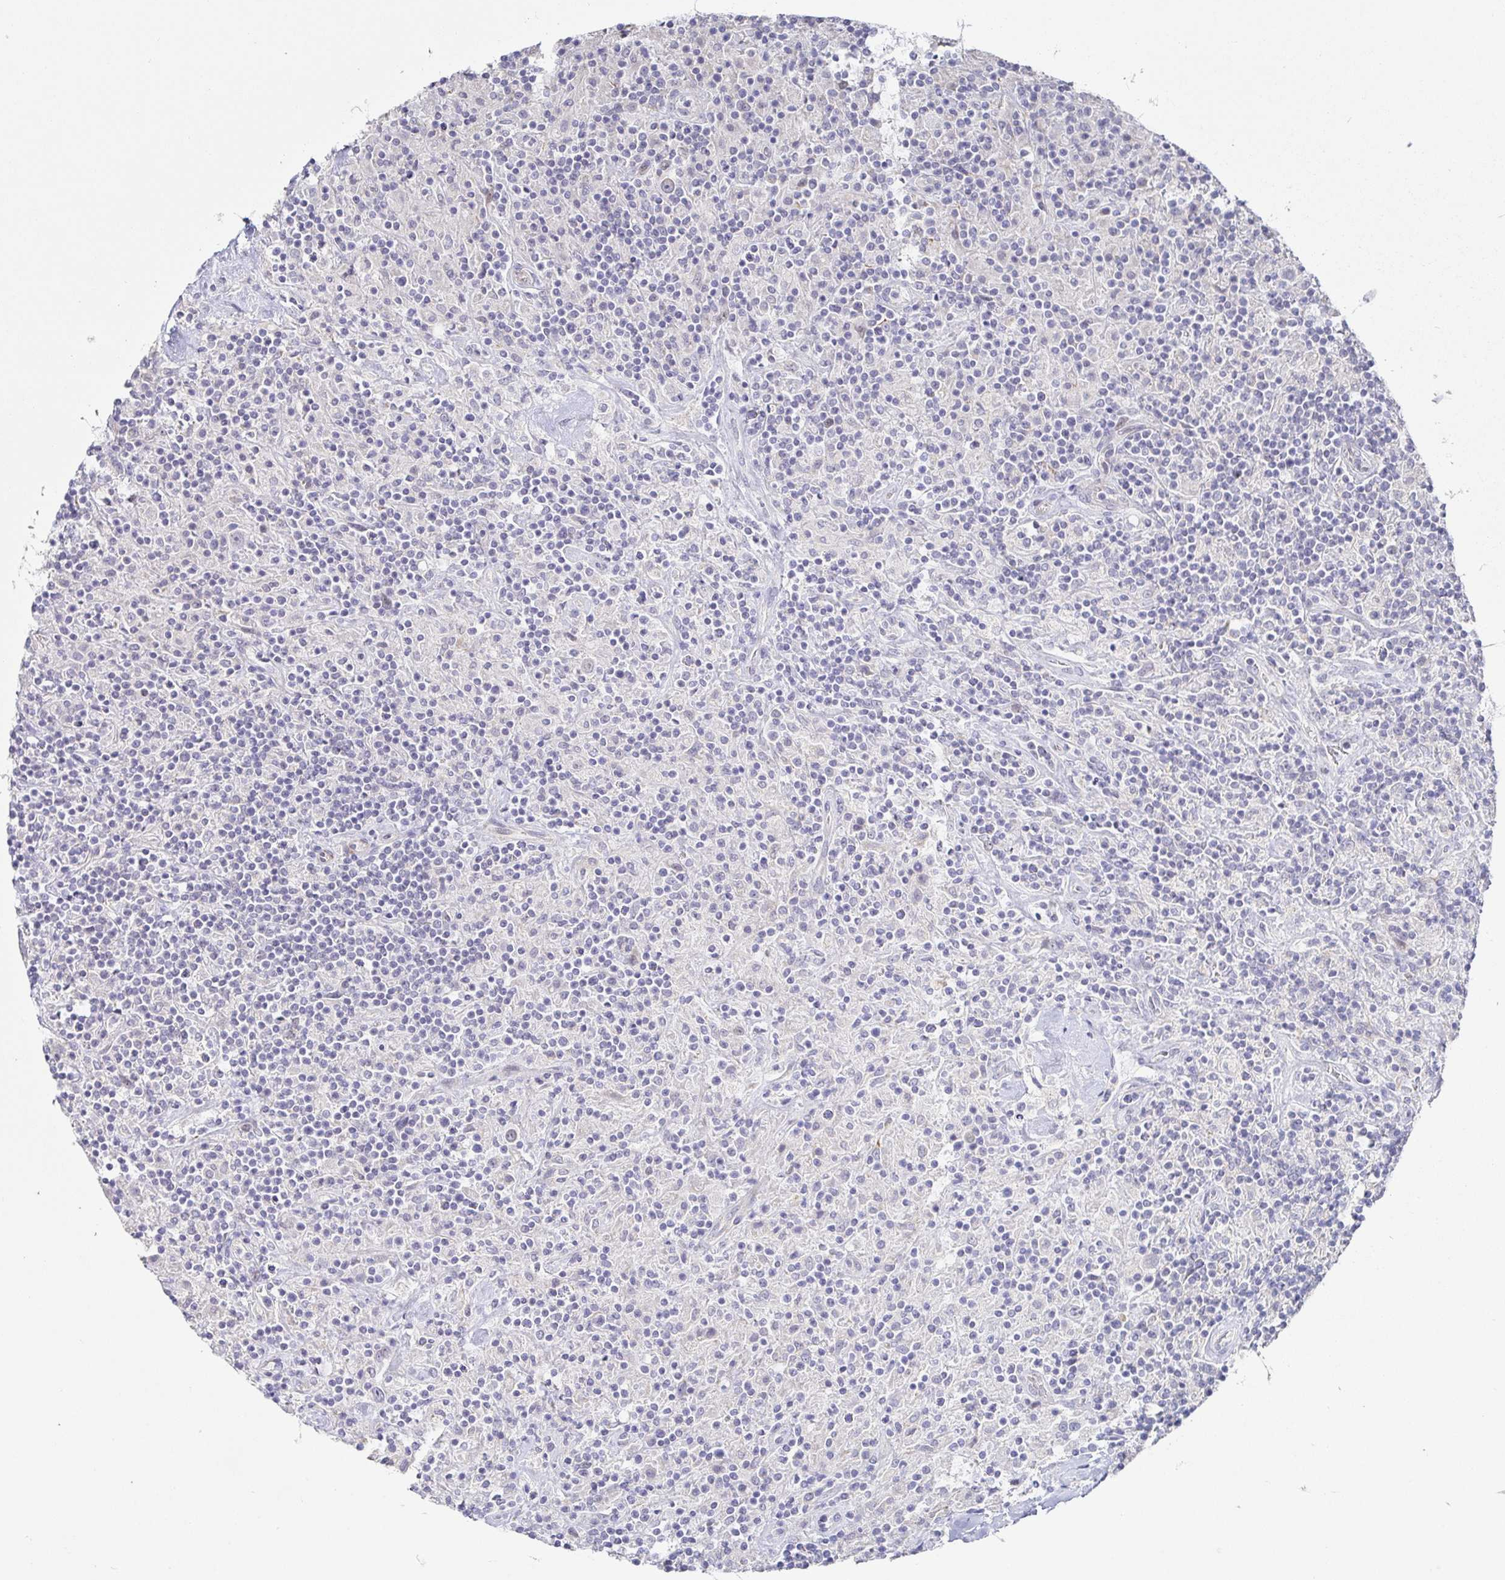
{"staining": {"intensity": "negative", "quantity": "none", "location": "none"}, "tissue": "lymphoma", "cell_type": "Tumor cells", "image_type": "cancer", "snomed": [{"axis": "morphology", "description": "Hodgkin's disease, NOS"}, {"axis": "topography", "description": "Lymph node"}], "caption": "An immunohistochemistry (IHC) histopathology image of lymphoma is shown. There is no staining in tumor cells of lymphoma.", "gene": "CIT", "patient": {"sex": "male", "age": 70}}